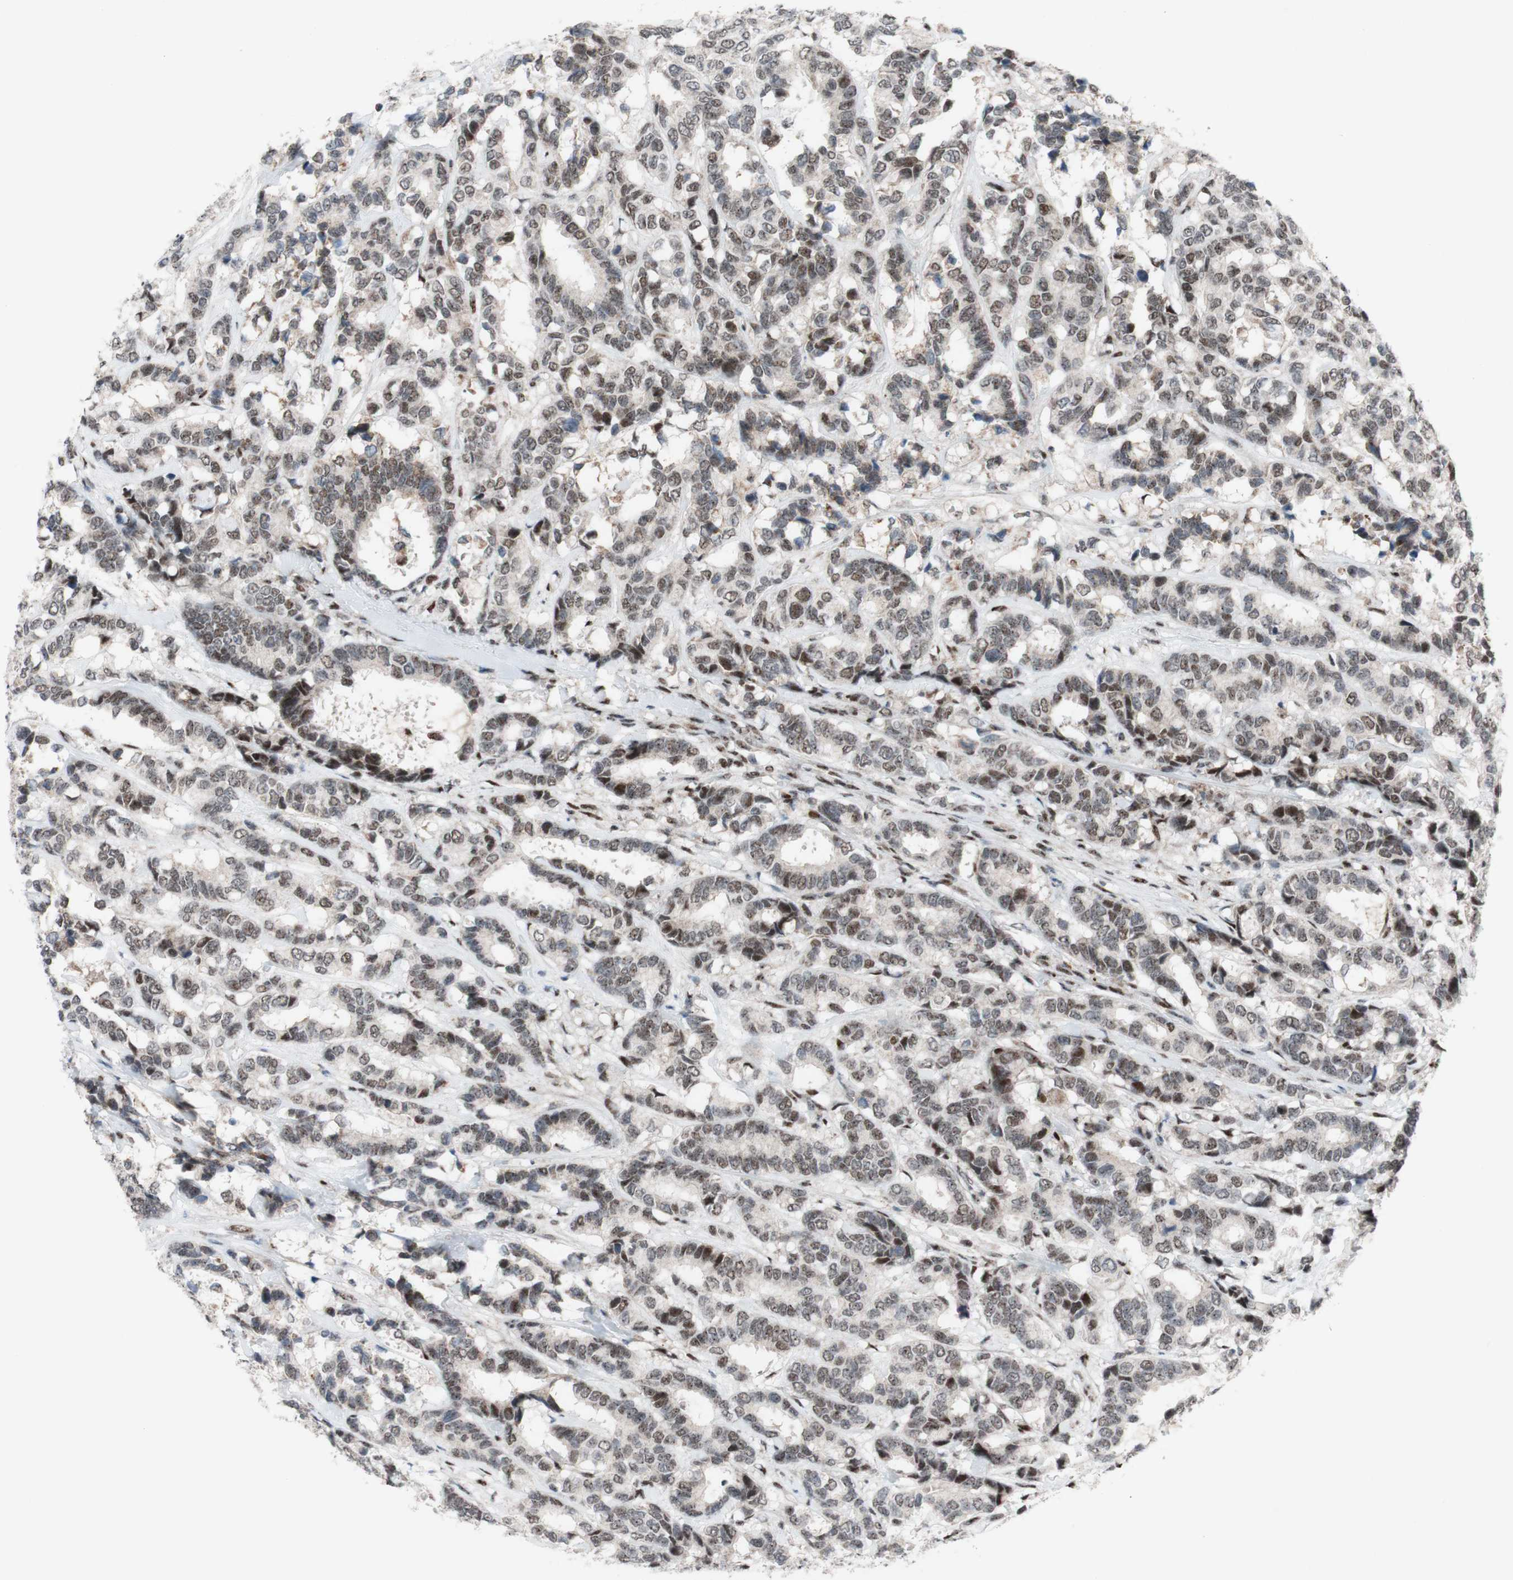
{"staining": {"intensity": "weak", "quantity": ">75%", "location": "nuclear"}, "tissue": "breast cancer", "cell_type": "Tumor cells", "image_type": "cancer", "snomed": [{"axis": "morphology", "description": "Duct carcinoma"}, {"axis": "topography", "description": "Breast"}], "caption": "Immunohistochemical staining of human breast cancer shows low levels of weak nuclear staining in about >75% of tumor cells.", "gene": "POLR1A", "patient": {"sex": "female", "age": 87}}